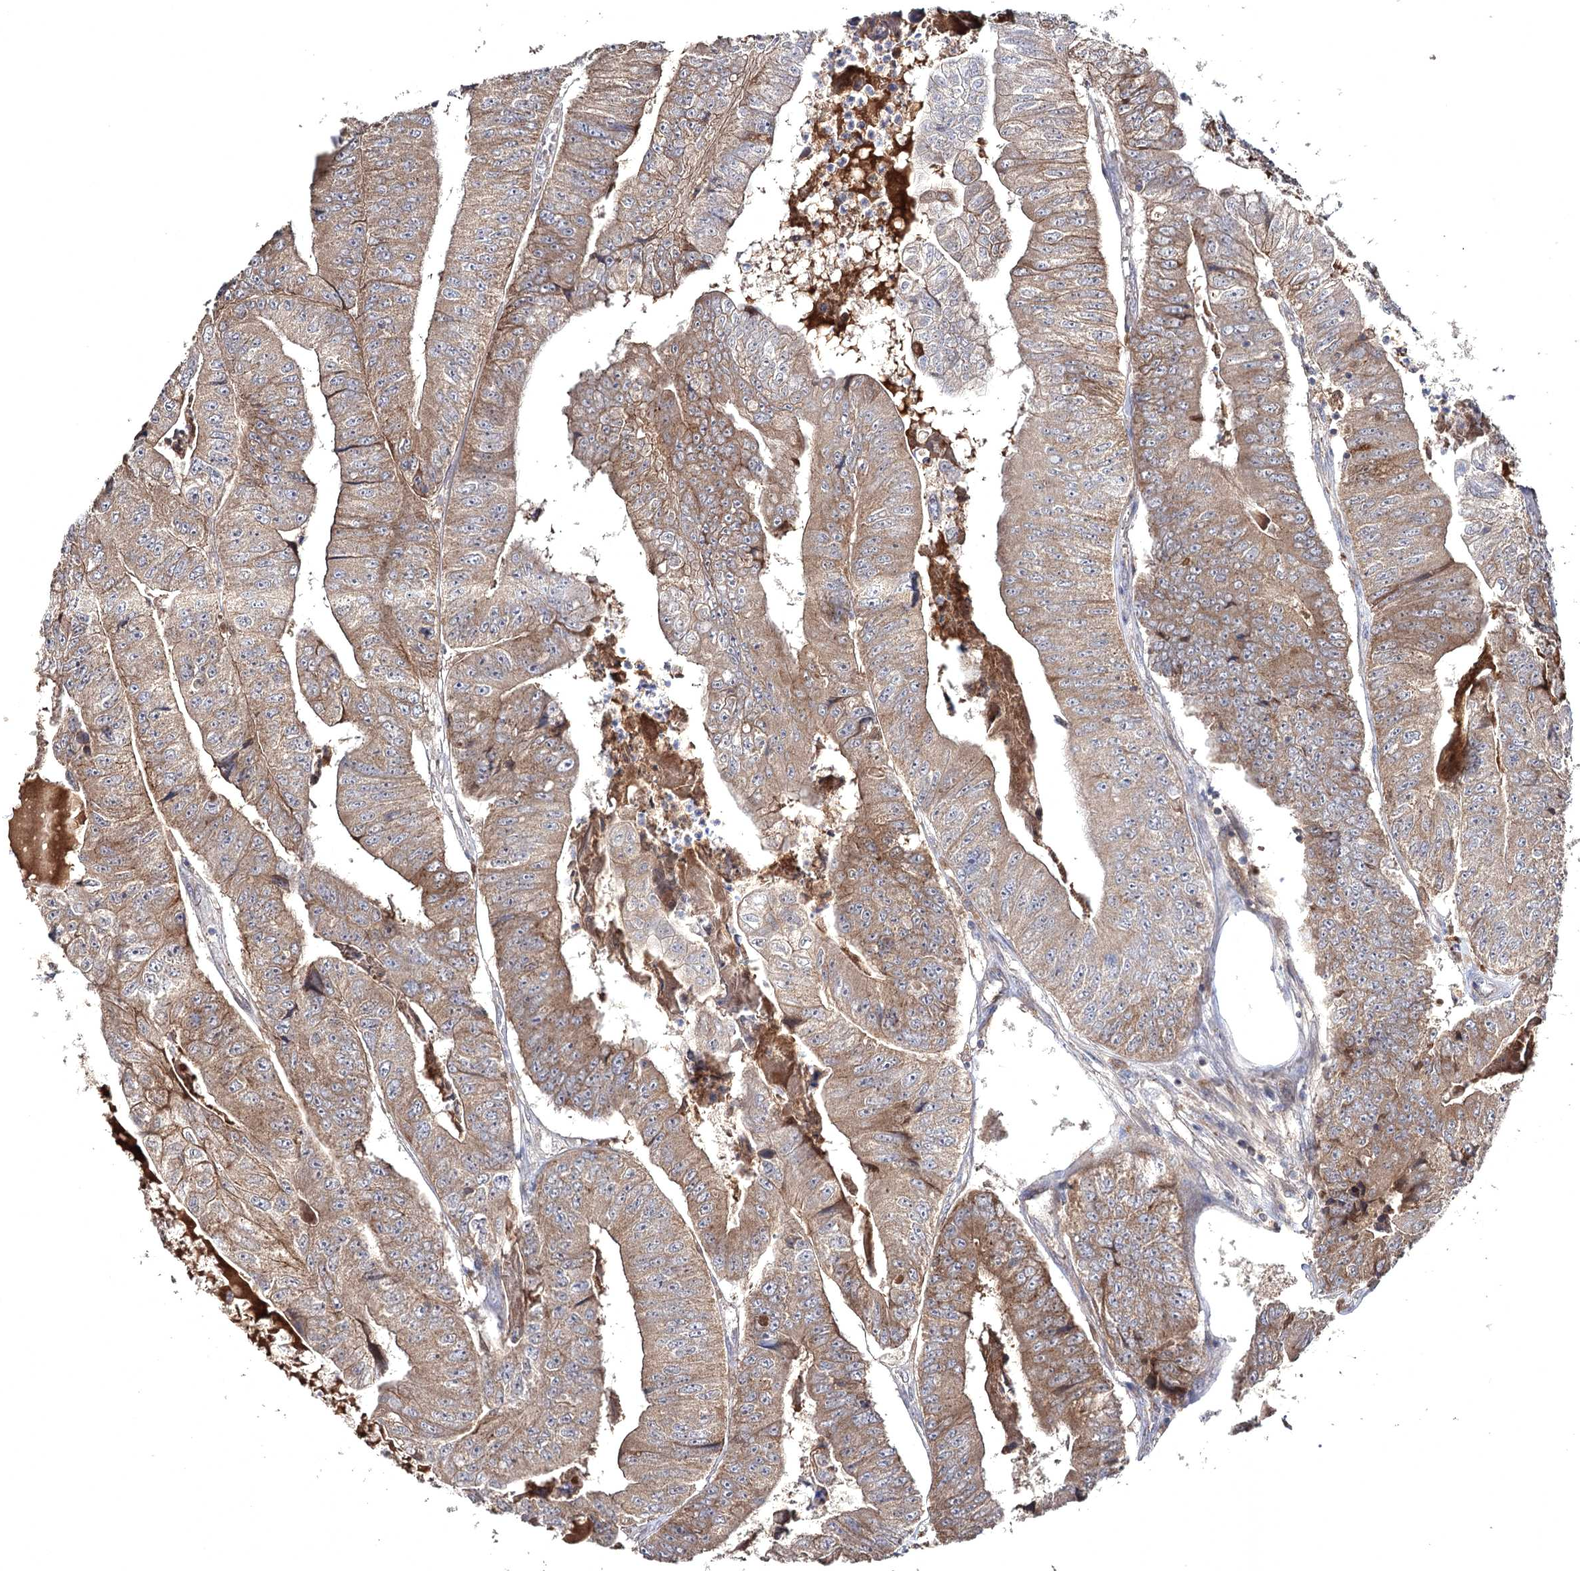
{"staining": {"intensity": "moderate", "quantity": ">75%", "location": "cytoplasmic/membranous"}, "tissue": "colorectal cancer", "cell_type": "Tumor cells", "image_type": "cancer", "snomed": [{"axis": "morphology", "description": "Adenocarcinoma, NOS"}, {"axis": "topography", "description": "Colon"}], "caption": "Protein staining demonstrates moderate cytoplasmic/membranous positivity in approximately >75% of tumor cells in colorectal adenocarcinoma. The staining was performed using DAB, with brown indicating positive protein expression. Nuclei are stained blue with hematoxylin.", "gene": "SEMA4G", "patient": {"sex": "female", "age": 67}}